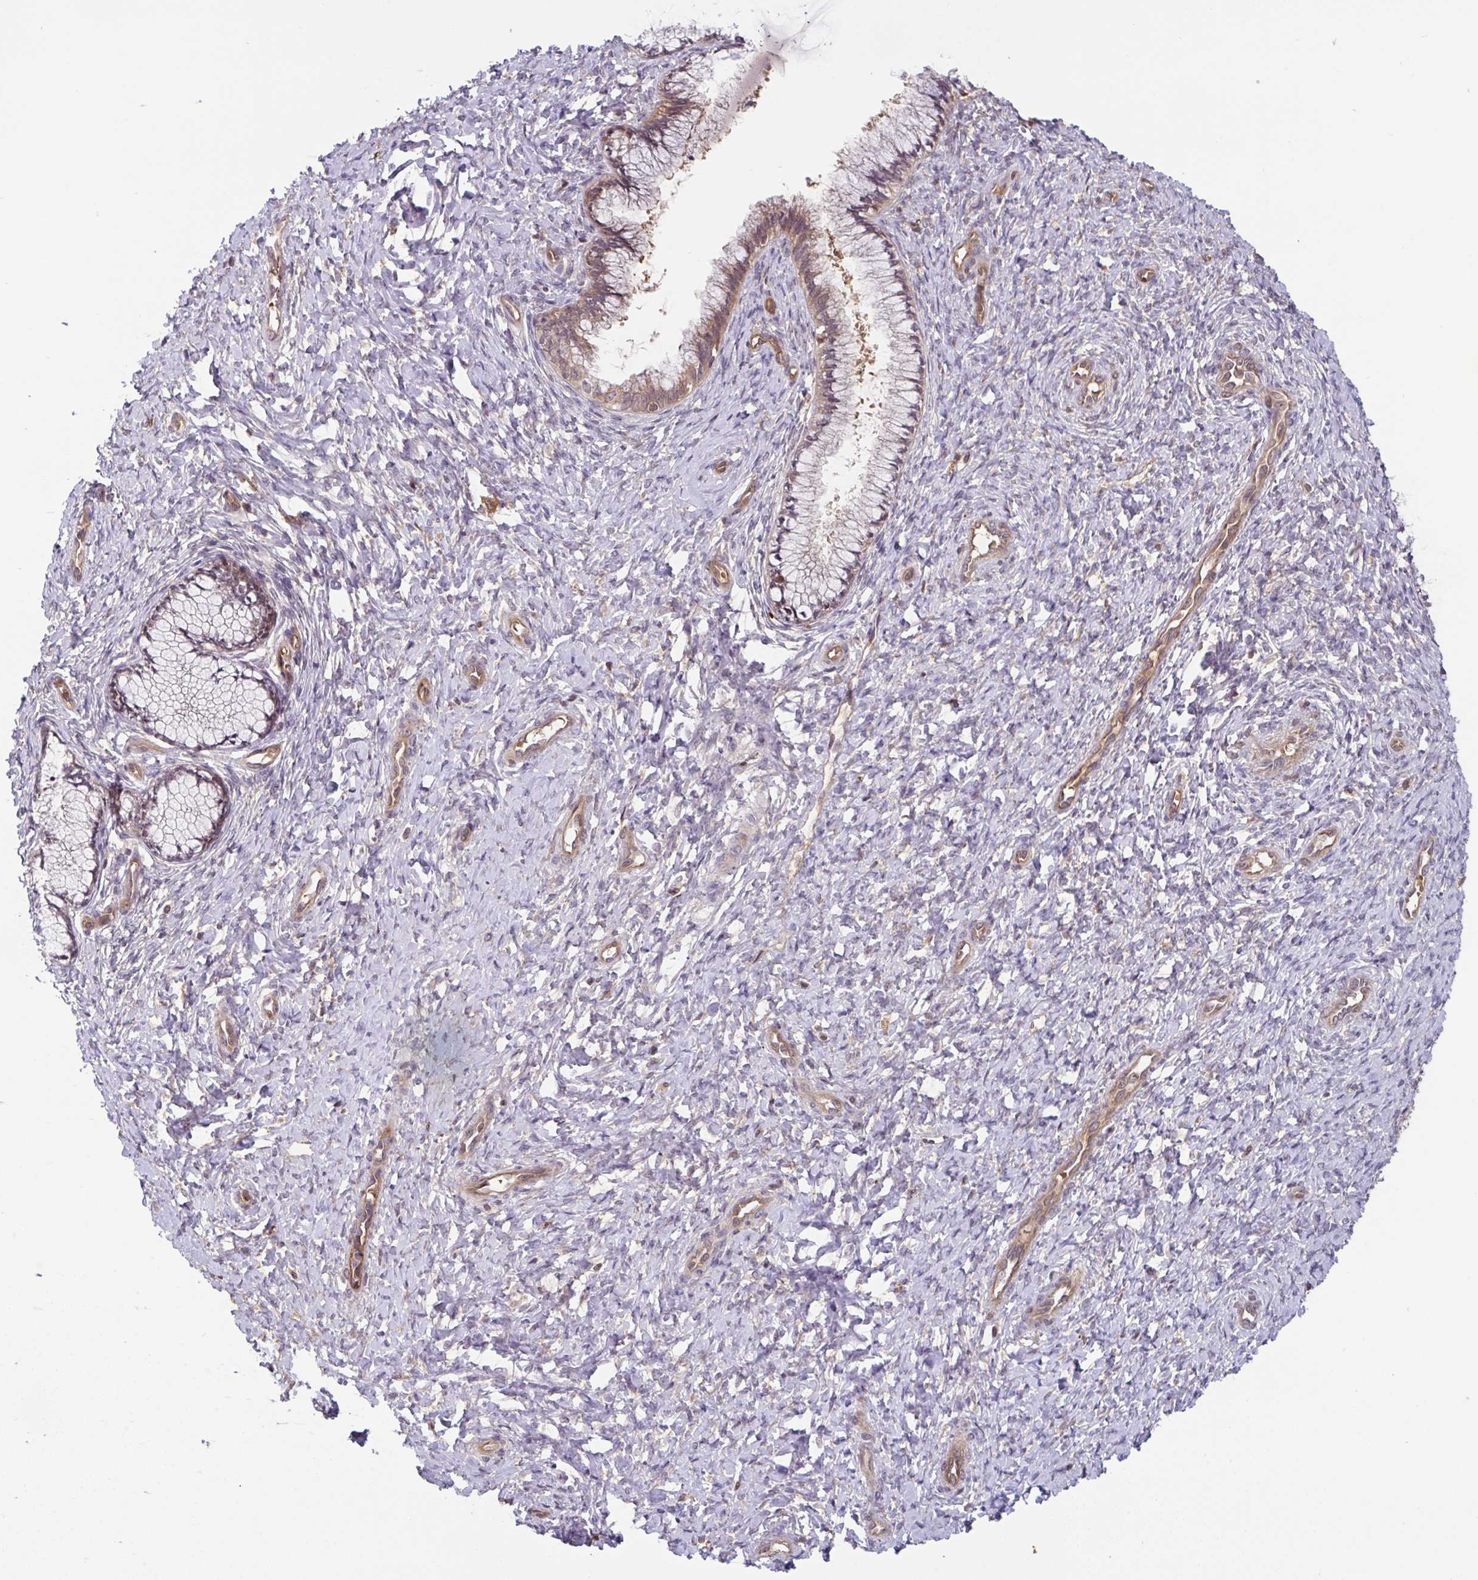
{"staining": {"intensity": "weak", "quantity": "<25%", "location": "cytoplasmic/membranous"}, "tissue": "cervix", "cell_type": "Glandular cells", "image_type": "normal", "snomed": [{"axis": "morphology", "description": "Normal tissue, NOS"}, {"axis": "topography", "description": "Cervix"}], "caption": "Immunohistochemistry image of unremarkable human cervix stained for a protein (brown), which reveals no staining in glandular cells.", "gene": "TIGAR", "patient": {"sex": "female", "age": 37}}